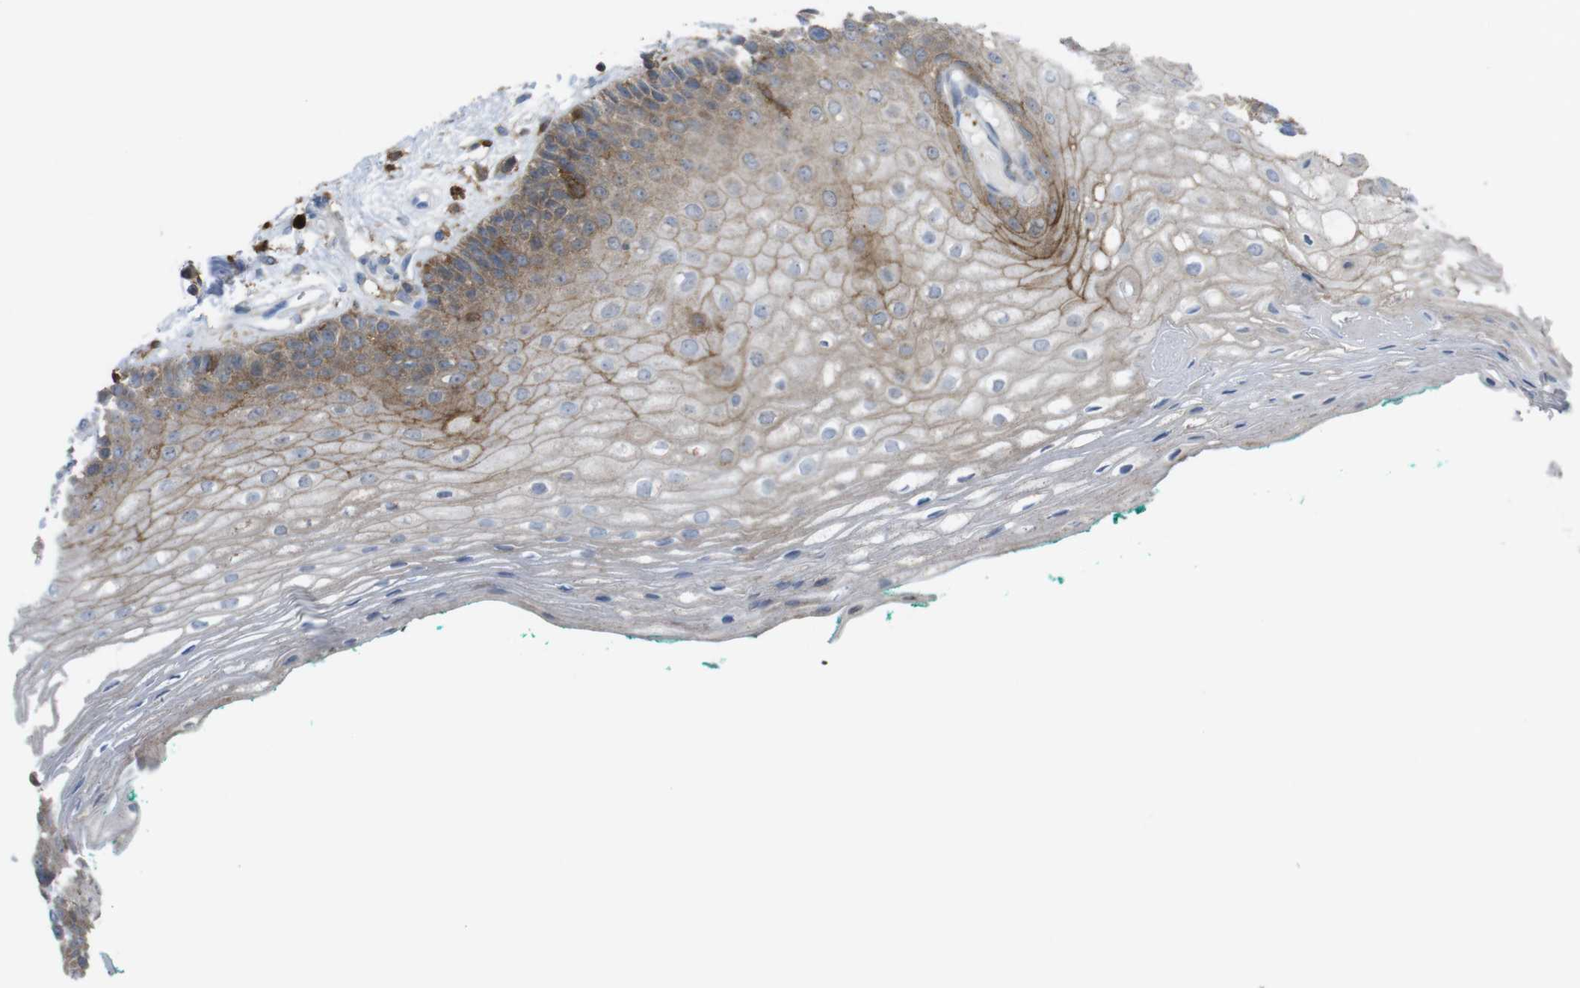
{"staining": {"intensity": "moderate", "quantity": ">75%", "location": "cytoplasmic/membranous"}, "tissue": "oral mucosa", "cell_type": "Squamous epithelial cells", "image_type": "normal", "snomed": [{"axis": "morphology", "description": "Normal tissue, NOS"}, {"axis": "topography", "description": "Skeletal muscle"}, {"axis": "topography", "description": "Oral tissue"}, {"axis": "topography", "description": "Peripheral nerve tissue"}], "caption": "The histopathology image demonstrates staining of benign oral mucosa, revealing moderate cytoplasmic/membranous protein expression (brown color) within squamous epithelial cells. The staining is performed using DAB brown chromogen to label protein expression. The nuclei are counter-stained blue using hematoxylin.", "gene": "PRKCD", "patient": {"sex": "female", "age": 84}}